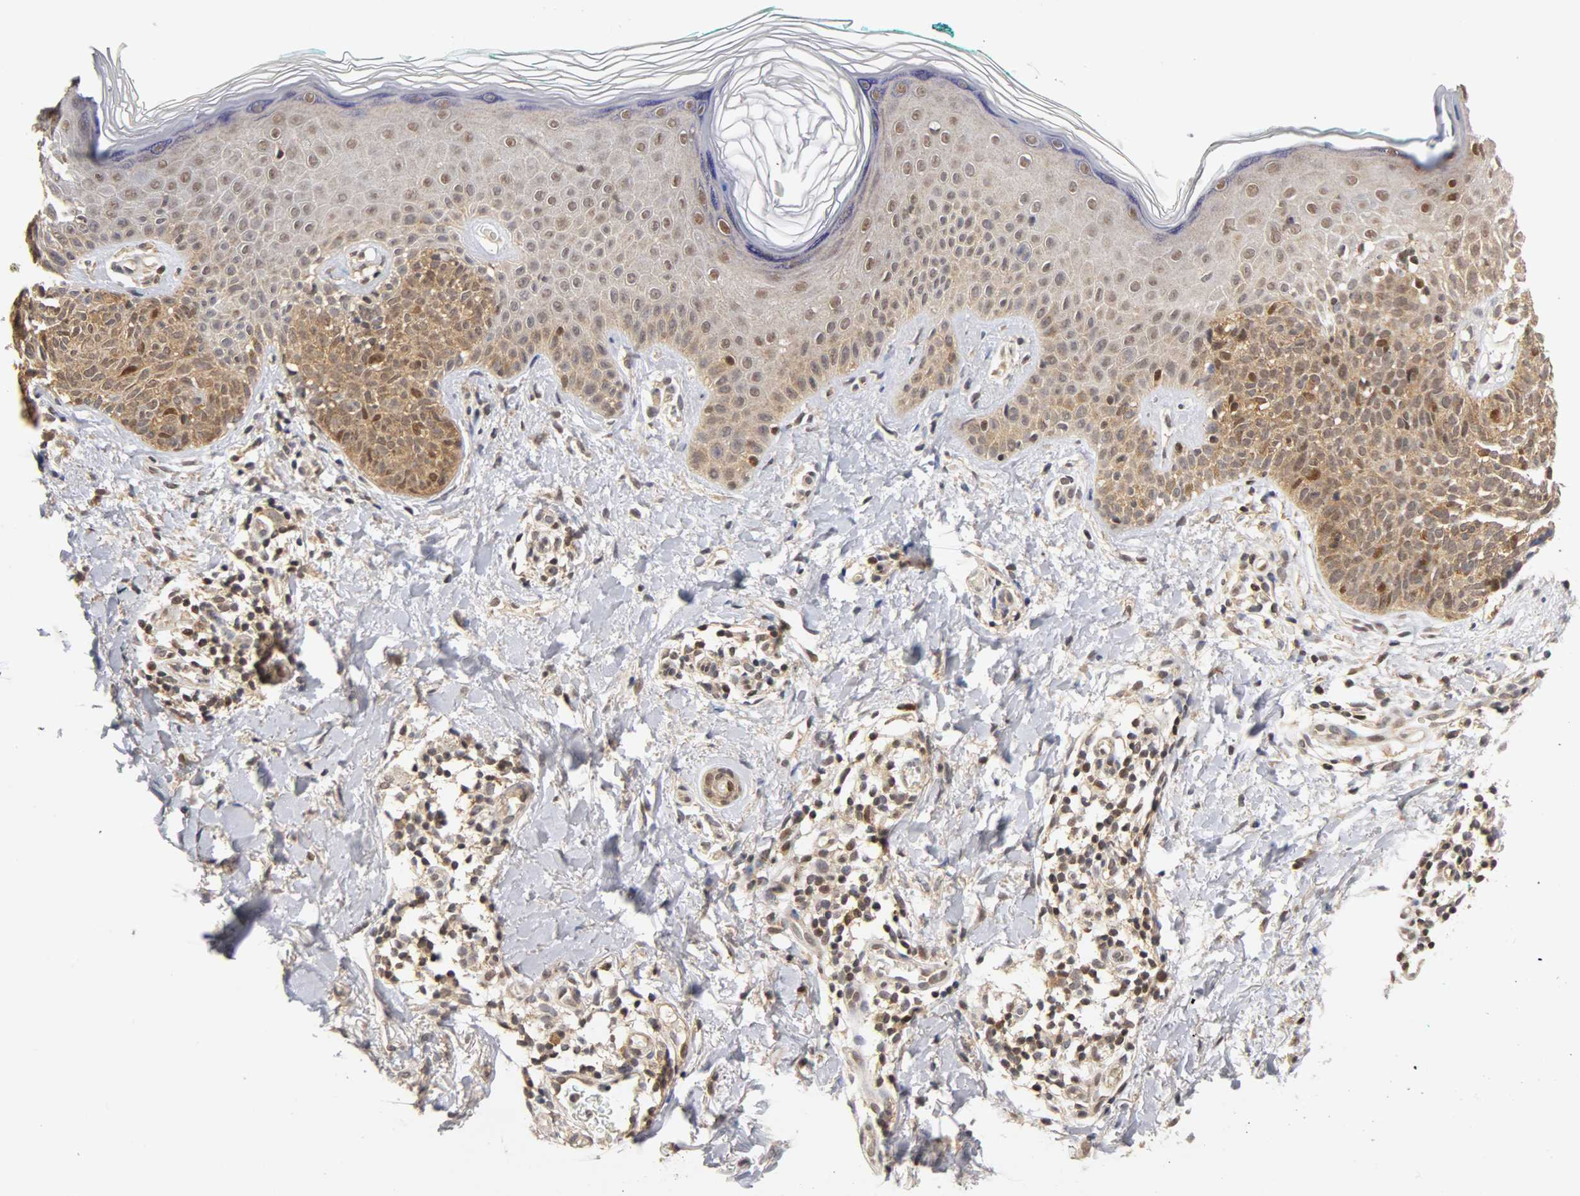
{"staining": {"intensity": "moderate", "quantity": ">75%", "location": "cytoplasmic/membranous,nuclear"}, "tissue": "skin cancer", "cell_type": "Tumor cells", "image_type": "cancer", "snomed": [{"axis": "morphology", "description": "Basal cell carcinoma"}, {"axis": "topography", "description": "Skin"}], "caption": "IHC image of neoplastic tissue: human skin basal cell carcinoma stained using immunohistochemistry displays medium levels of moderate protein expression localized specifically in the cytoplasmic/membranous and nuclear of tumor cells, appearing as a cytoplasmic/membranous and nuclear brown color.", "gene": "UBE2M", "patient": {"sex": "female", "age": 58}}